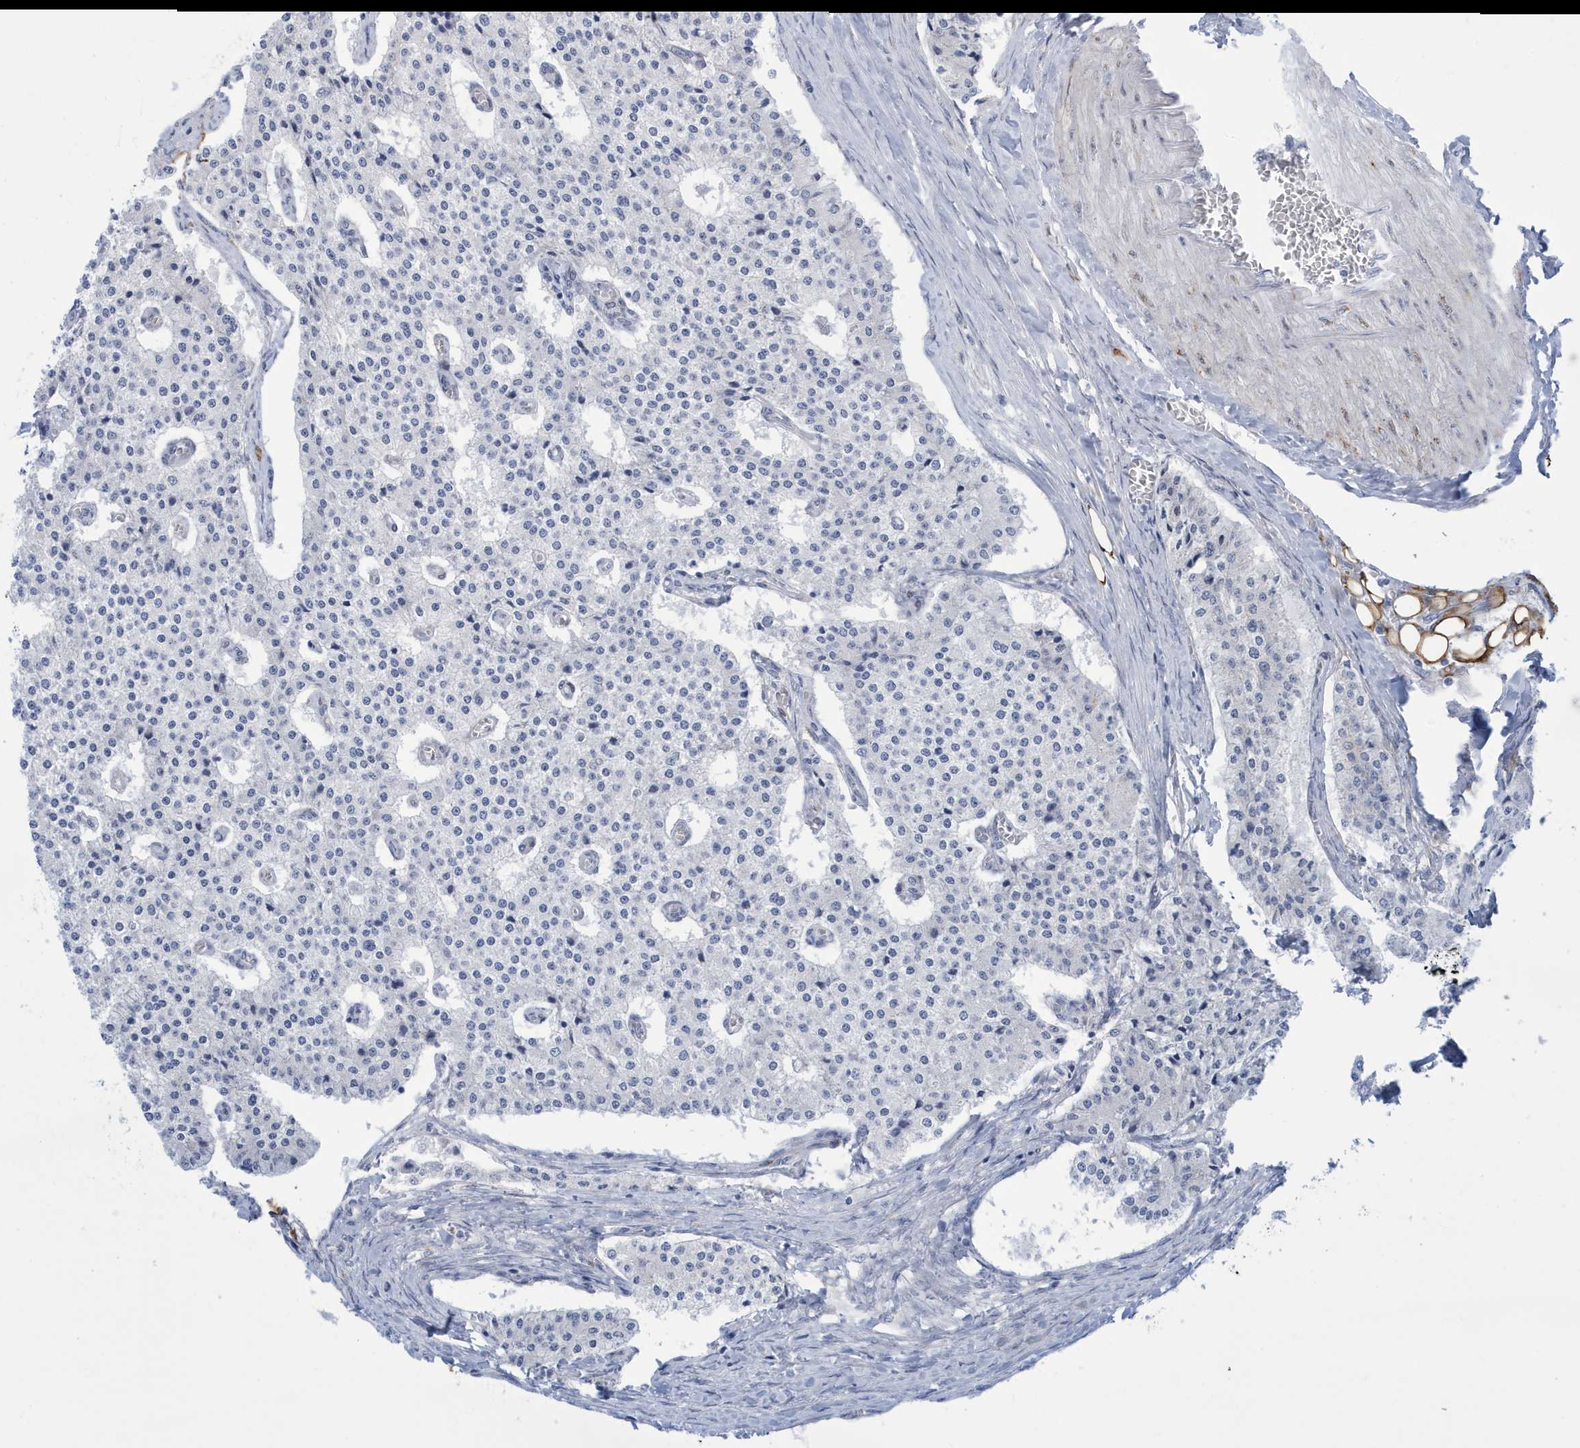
{"staining": {"intensity": "negative", "quantity": "none", "location": "none"}, "tissue": "carcinoid", "cell_type": "Tumor cells", "image_type": "cancer", "snomed": [{"axis": "morphology", "description": "Carcinoid, malignant, NOS"}, {"axis": "topography", "description": "Colon"}], "caption": "An immunohistochemistry micrograph of carcinoid (malignant) is shown. There is no staining in tumor cells of carcinoid (malignant). The staining was performed using DAB to visualize the protein expression in brown, while the nuclei were stained in blue with hematoxylin (Magnification: 20x).", "gene": "SEMA3F", "patient": {"sex": "female", "age": 52}}